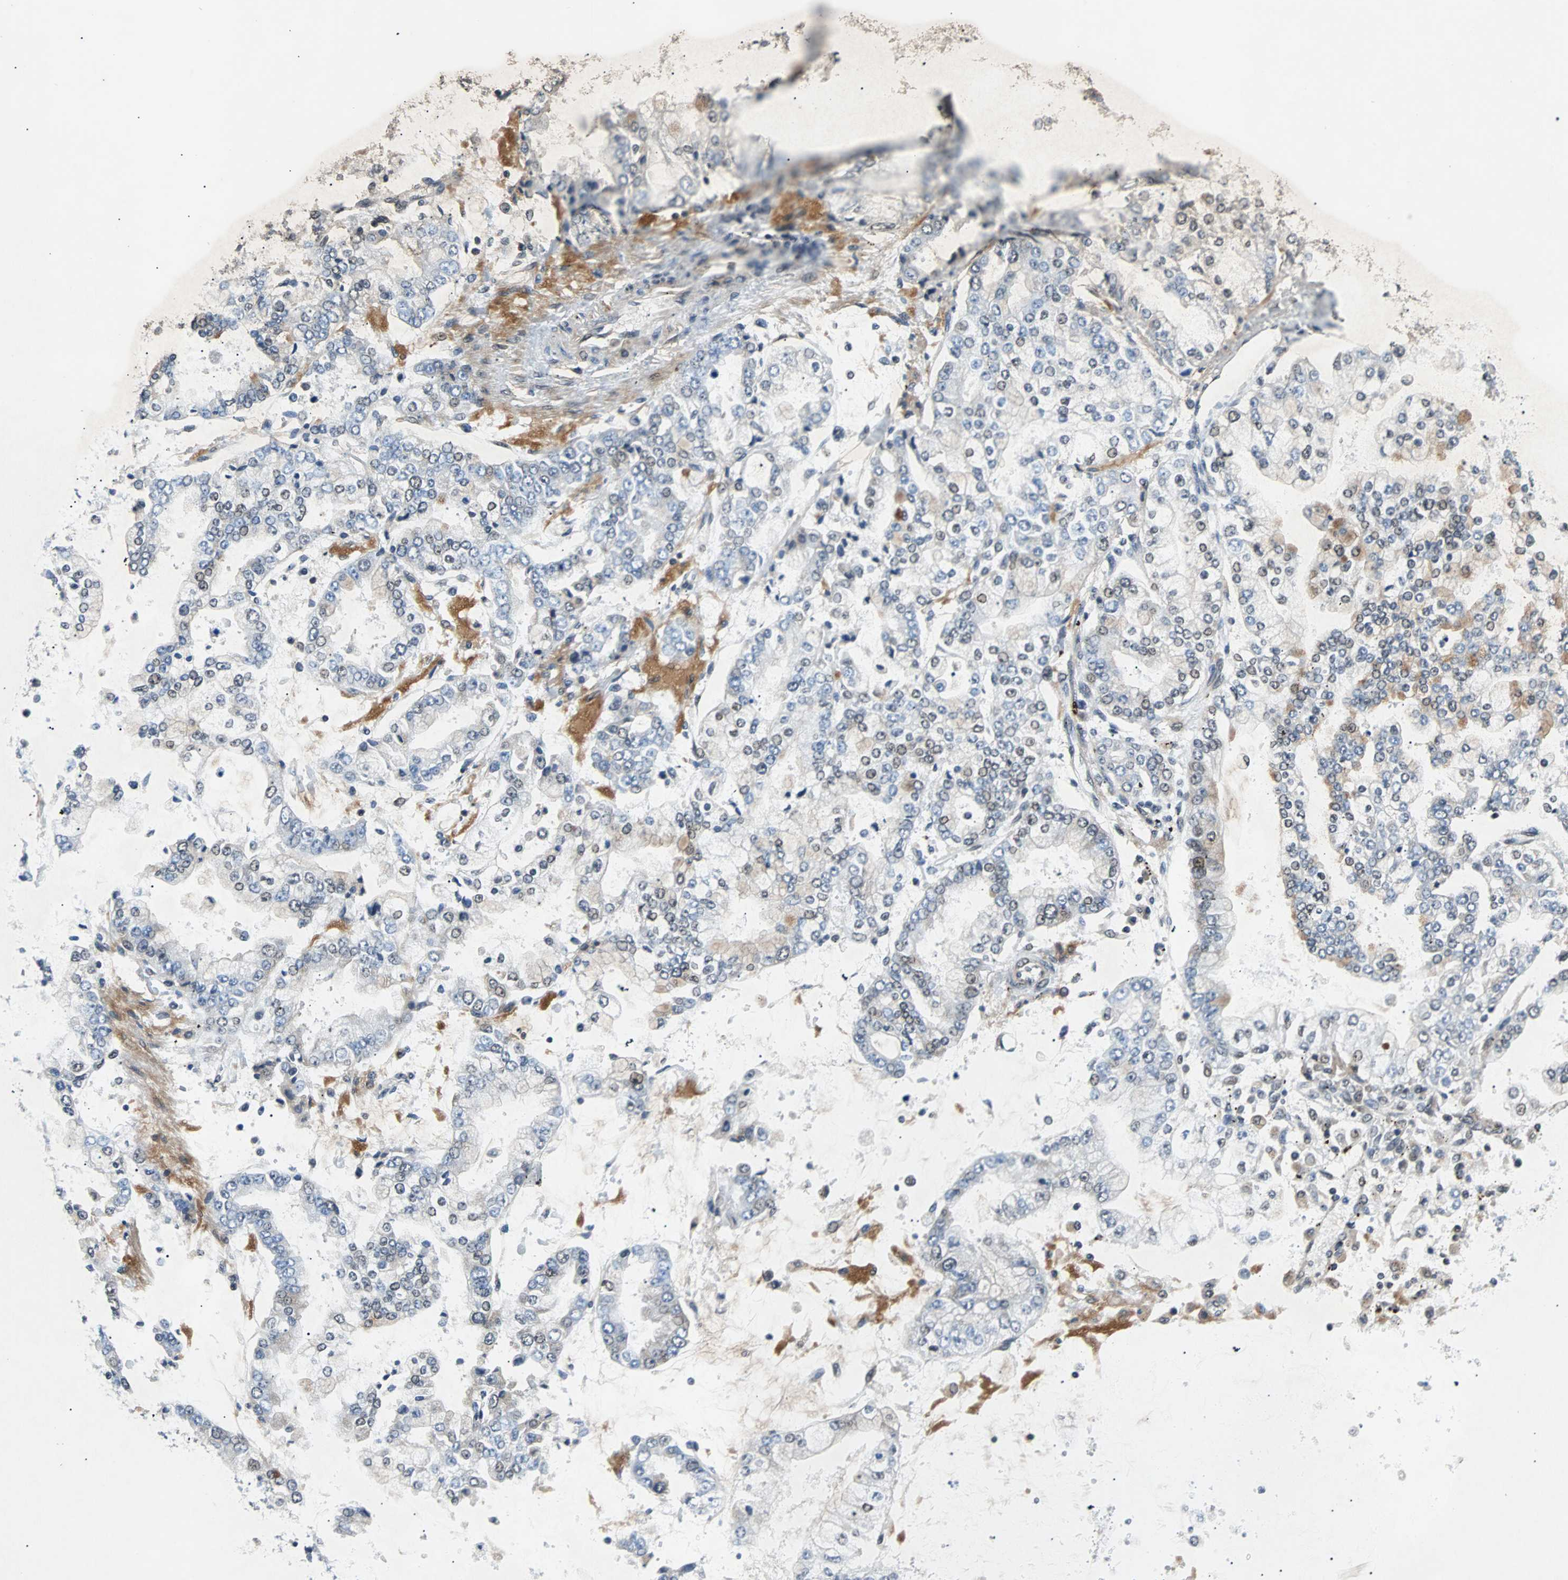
{"staining": {"intensity": "negative", "quantity": "none", "location": "none"}, "tissue": "stomach cancer", "cell_type": "Tumor cells", "image_type": "cancer", "snomed": [{"axis": "morphology", "description": "Adenocarcinoma, NOS"}, {"axis": "topography", "description": "Stomach"}], "caption": "Immunohistochemistry (IHC) histopathology image of neoplastic tissue: human stomach cancer stained with DAB (3,3'-diaminobenzidine) displays no significant protein expression in tumor cells.", "gene": "PHC1", "patient": {"sex": "male", "age": 76}}